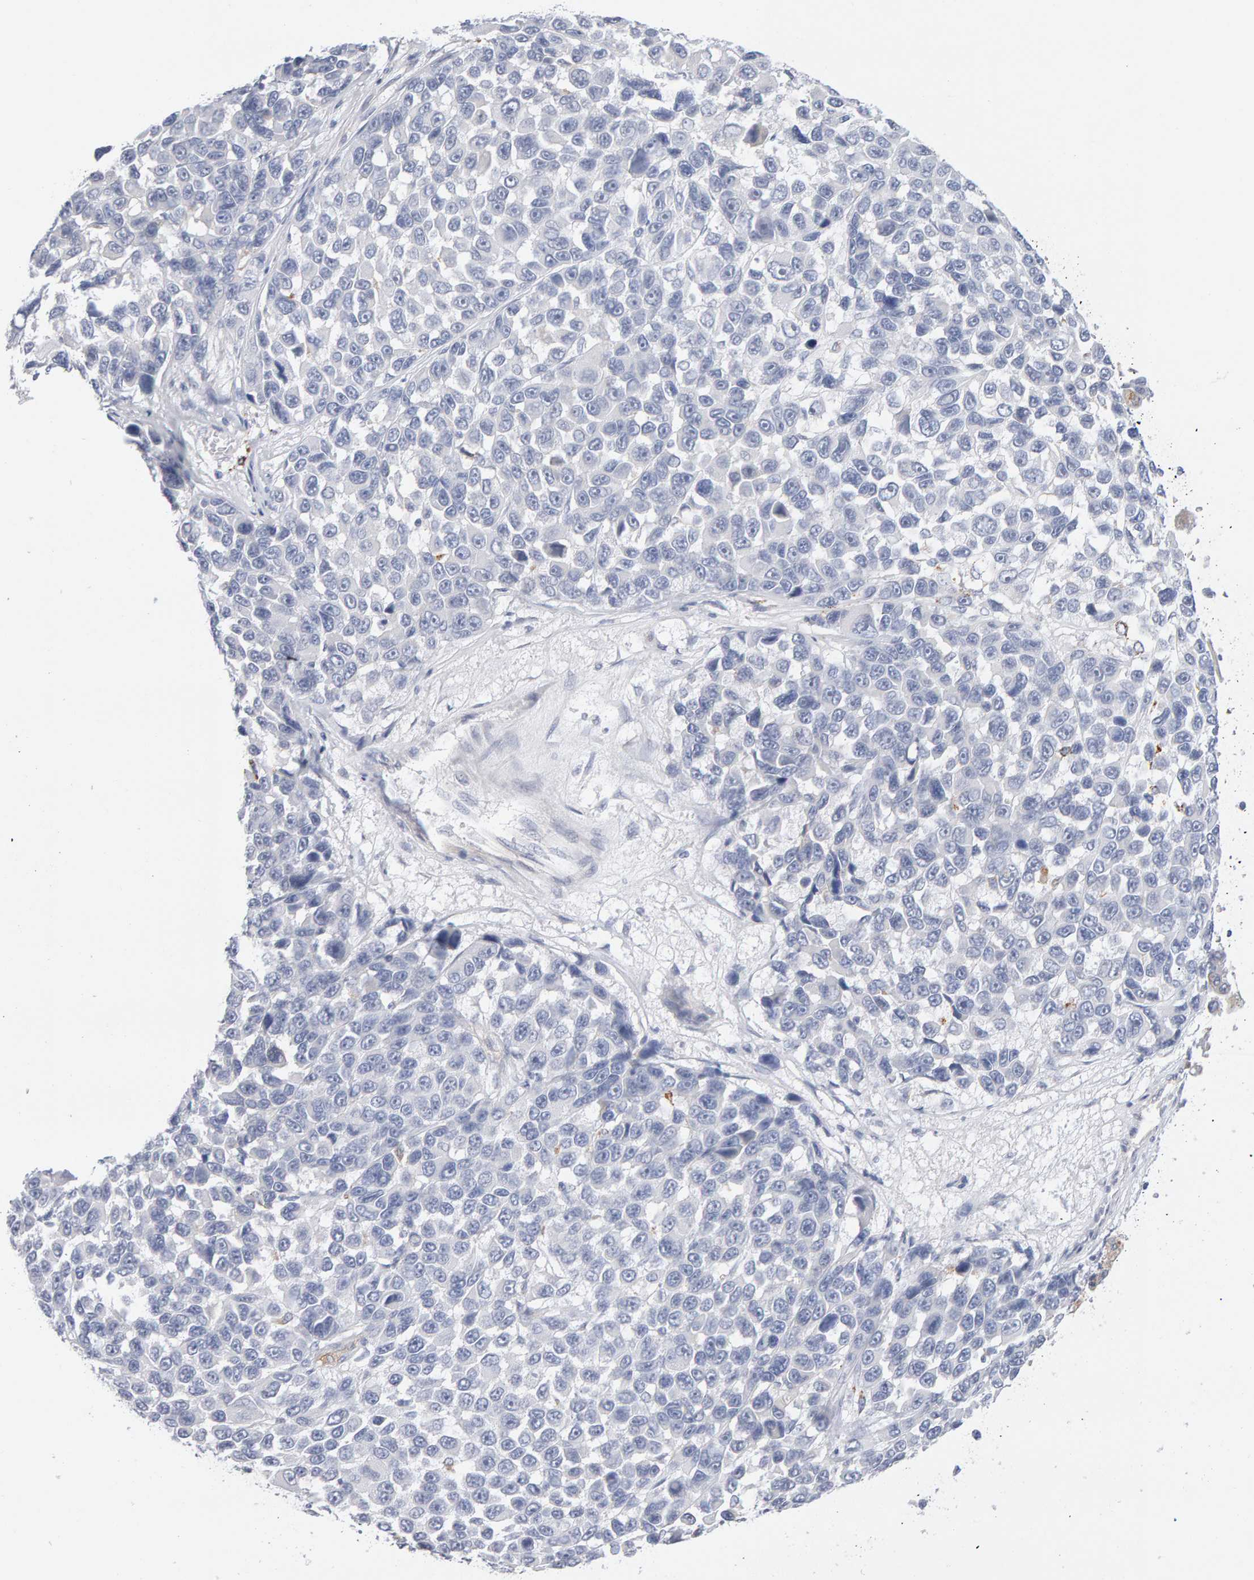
{"staining": {"intensity": "negative", "quantity": "none", "location": "none"}, "tissue": "melanoma", "cell_type": "Tumor cells", "image_type": "cancer", "snomed": [{"axis": "morphology", "description": "Malignant melanoma, NOS"}, {"axis": "topography", "description": "Skin"}], "caption": "This is an immunohistochemistry (IHC) micrograph of human malignant melanoma. There is no staining in tumor cells.", "gene": "METRNL", "patient": {"sex": "male", "age": 53}}